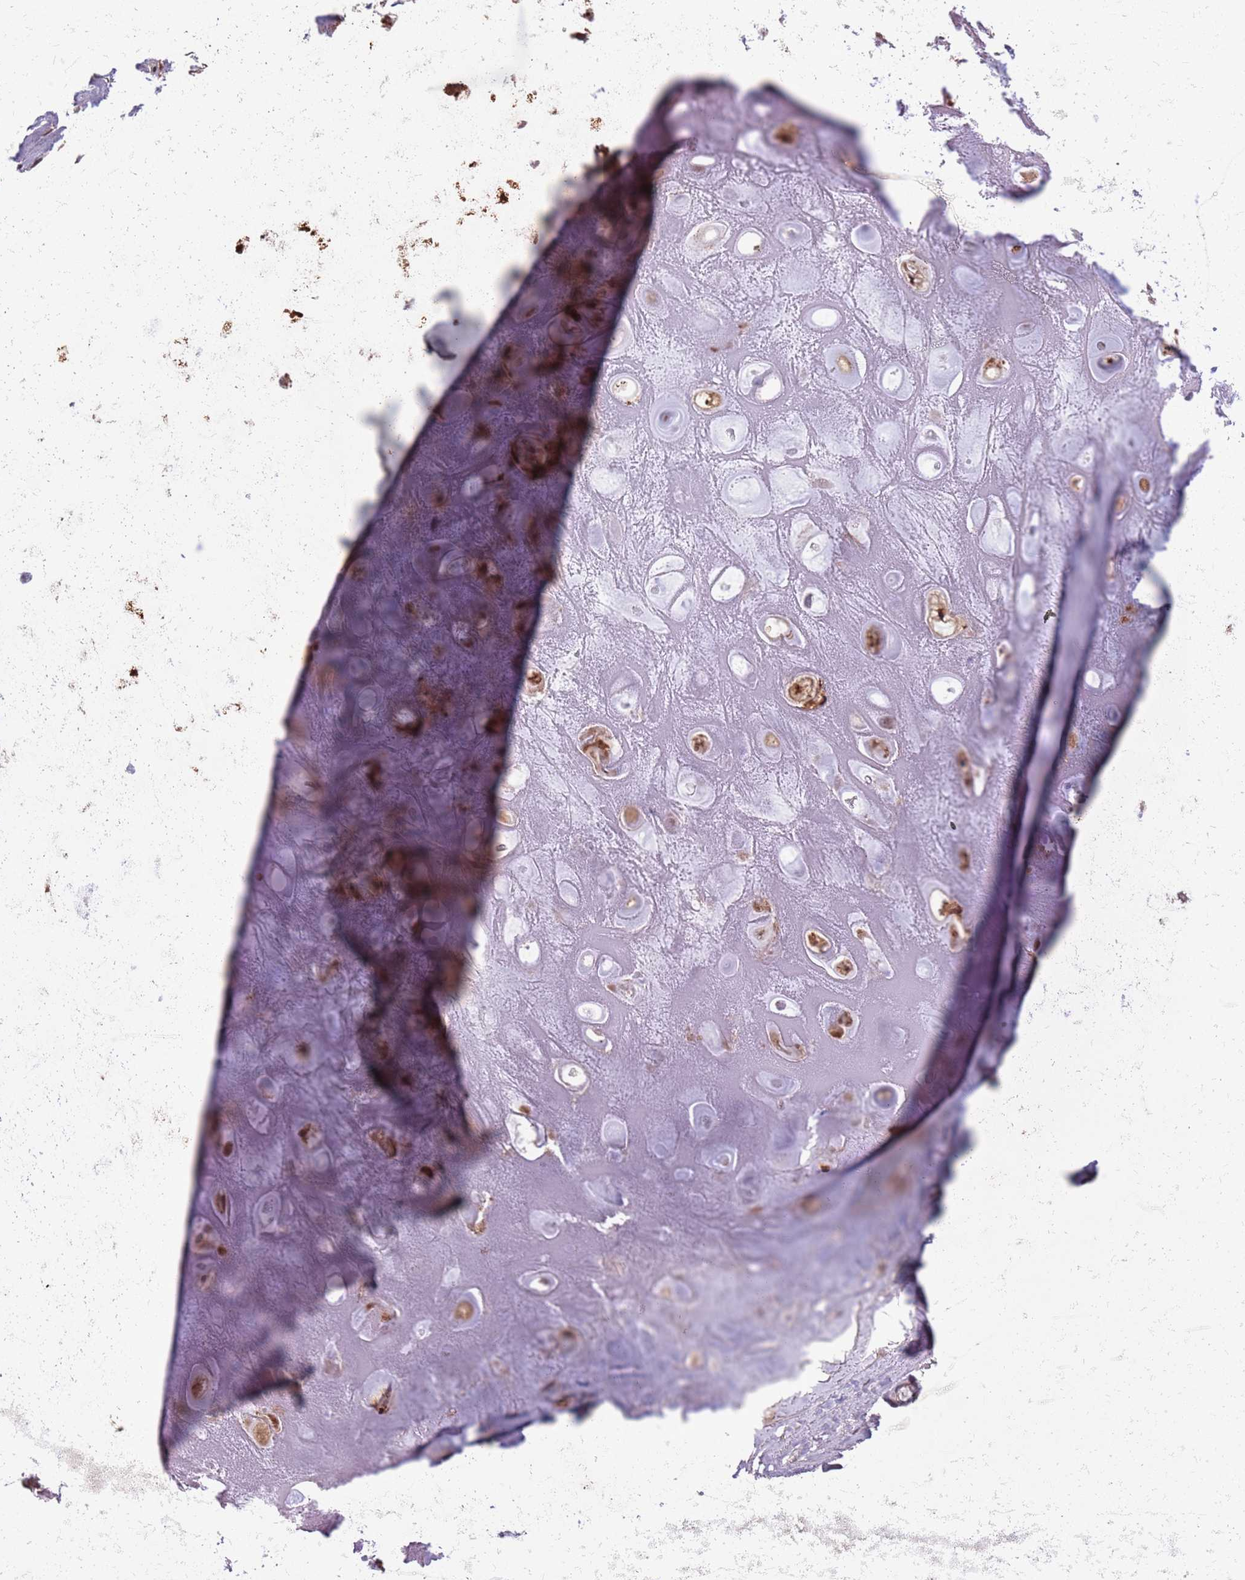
{"staining": {"intensity": "negative", "quantity": "none", "location": "none"}, "tissue": "adipose tissue", "cell_type": "Adipocytes", "image_type": "normal", "snomed": [{"axis": "morphology", "description": "Normal tissue, NOS"}, {"axis": "topography", "description": "Cartilage tissue"}], "caption": "Immunohistochemistry (IHC) histopathology image of unremarkable adipose tissue: adipose tissue stained with DAB (3,3'-diaminobenzidine) displays no significant protein positivity in adipocytes. (Immunohistochemistry (IHC), brightfield microscopy, high magnification).", "gene": "JAML", "patient": {"sex": "male", "age": 81}}